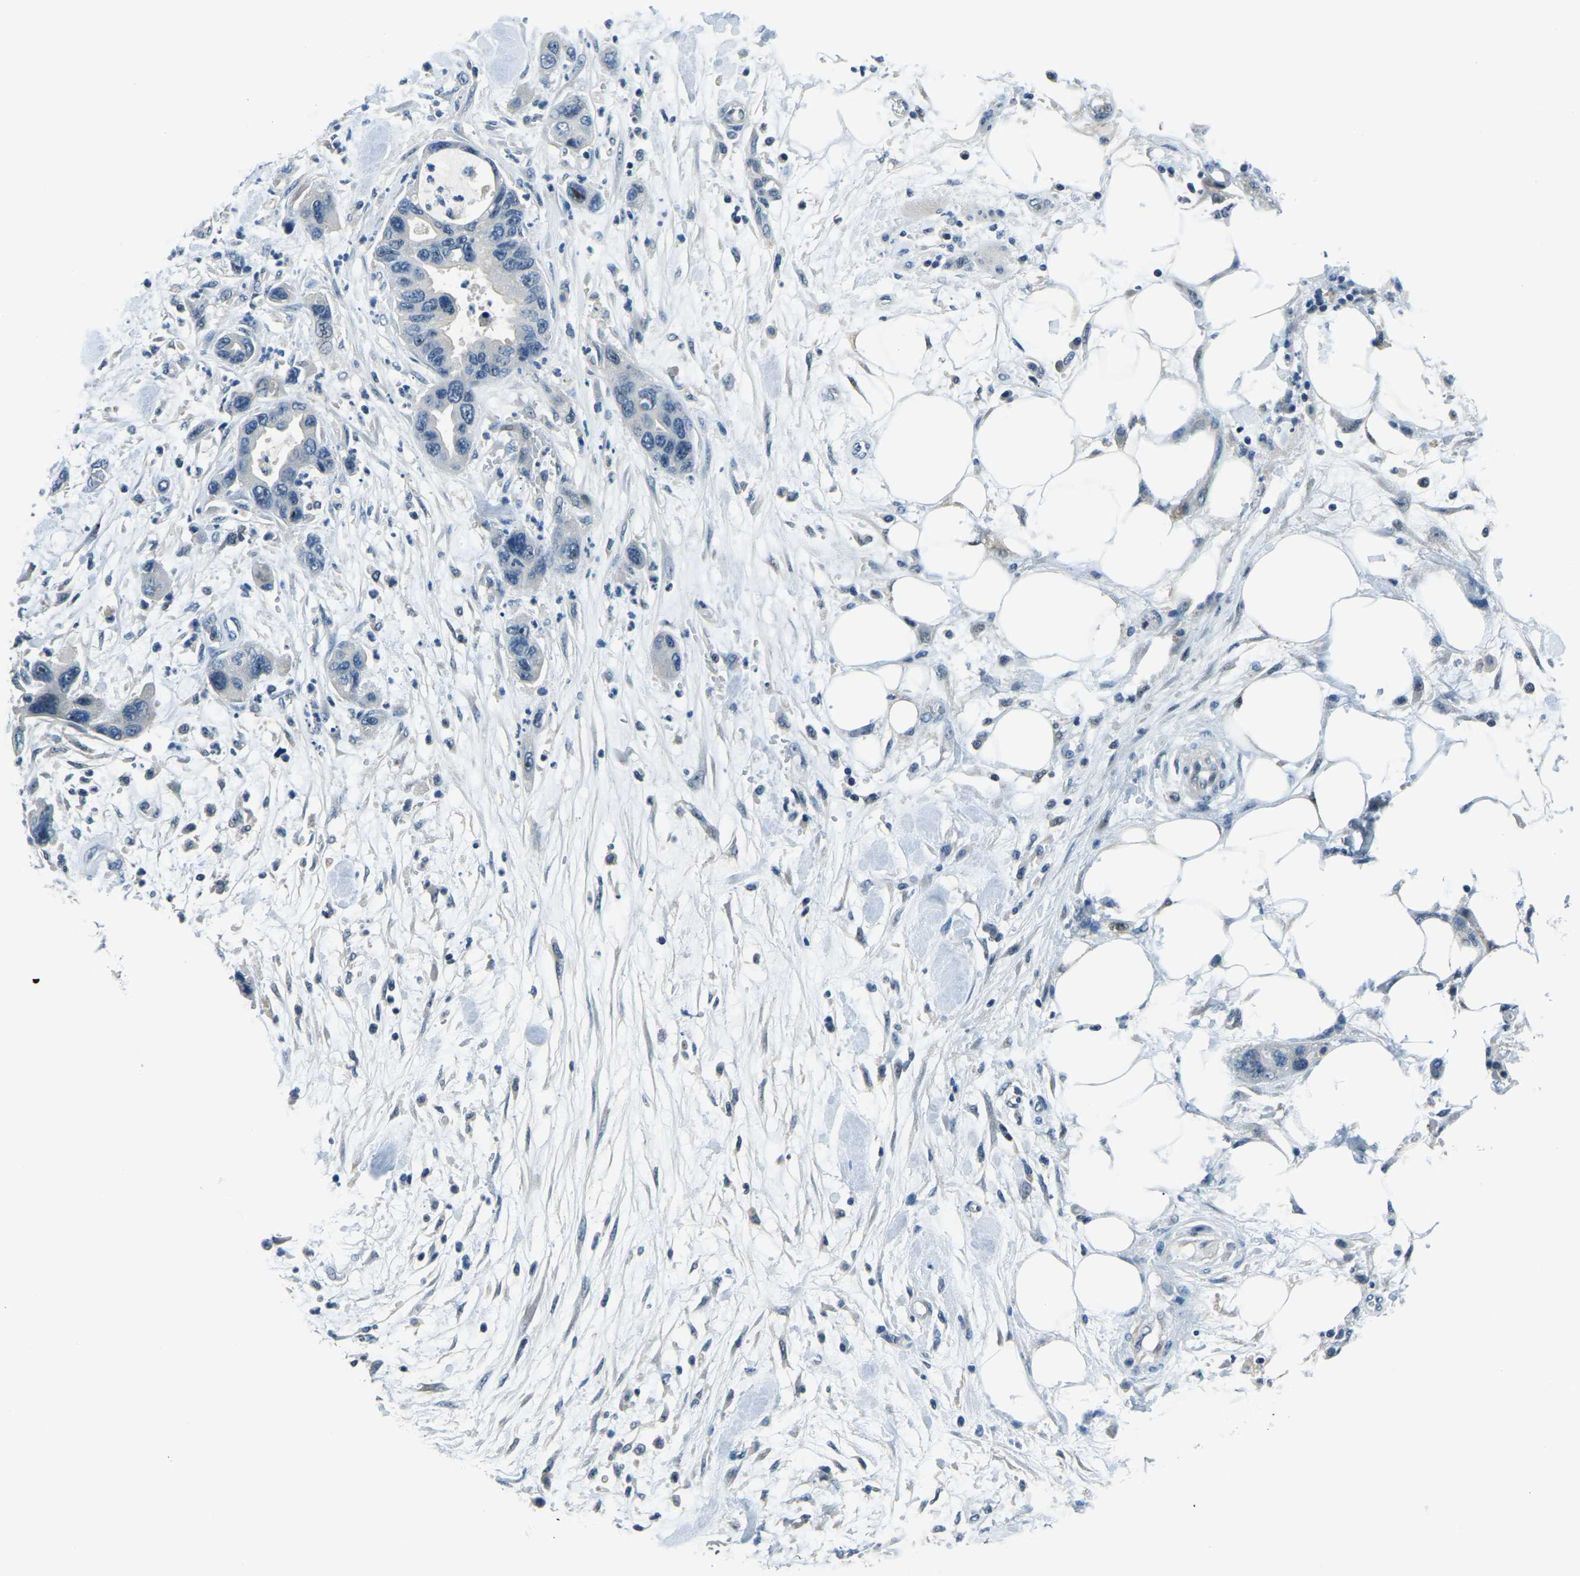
{"staining": {"intensity": "negative", "quantity": "none", "location": "none"}, "tissue": "pancreatic cancer", "cell_type": "Tumor cells", "image_type": "cancer", "snomed": [{"axis": "morphology", "description": "Normal tissue, NOS"}, {"axis": "morphology", "description": "Adenocarcinoma, NOS"}, {"axis": "topography", "description": "Pancreas"}], "caption": "Tumor cells are negative for protein expression in human pancreatic cancer (adenocarcinoma).", "gene": "RRP1", "patient": {"sex": "female", "age": 71}}